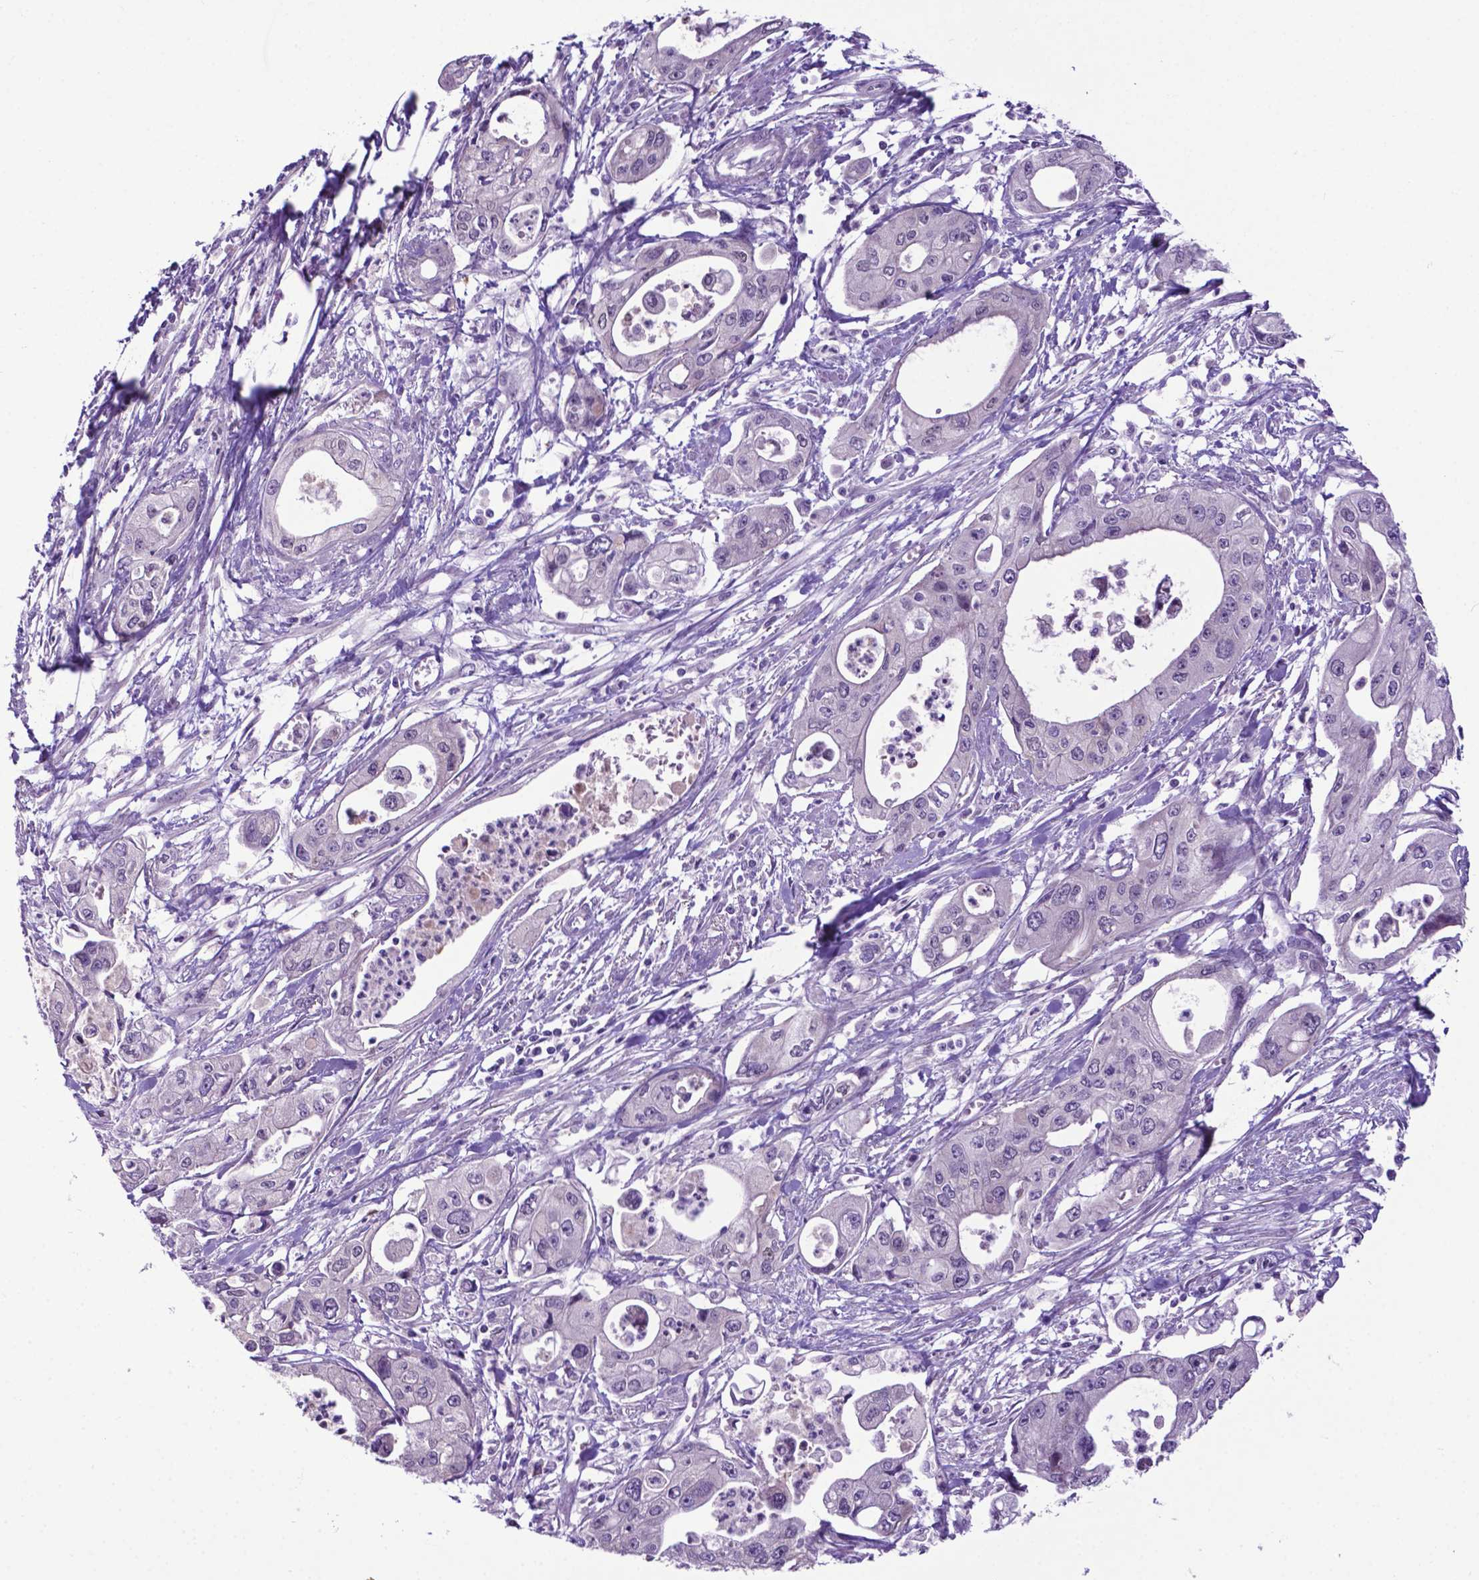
{"staining": {"intensity": "negative", "quantity": "none", "location": "none"}, "tissue": "pancreatic cancer", "cell_type": "Tumor cells", "image_type": "cancer", "snomed": [{"axis": "morphology", "description": "Adenocarcinoma, NOS"}, {"axis": "topography", "description": "Pancreas"}], "caption": "Immunohistochemistry image of pancreatic cancer stained for a protein (brown), which displays no positivity in tumor cells.", "gene": "ADRA2B", "patient": {"sex": "male", "age": 70}}